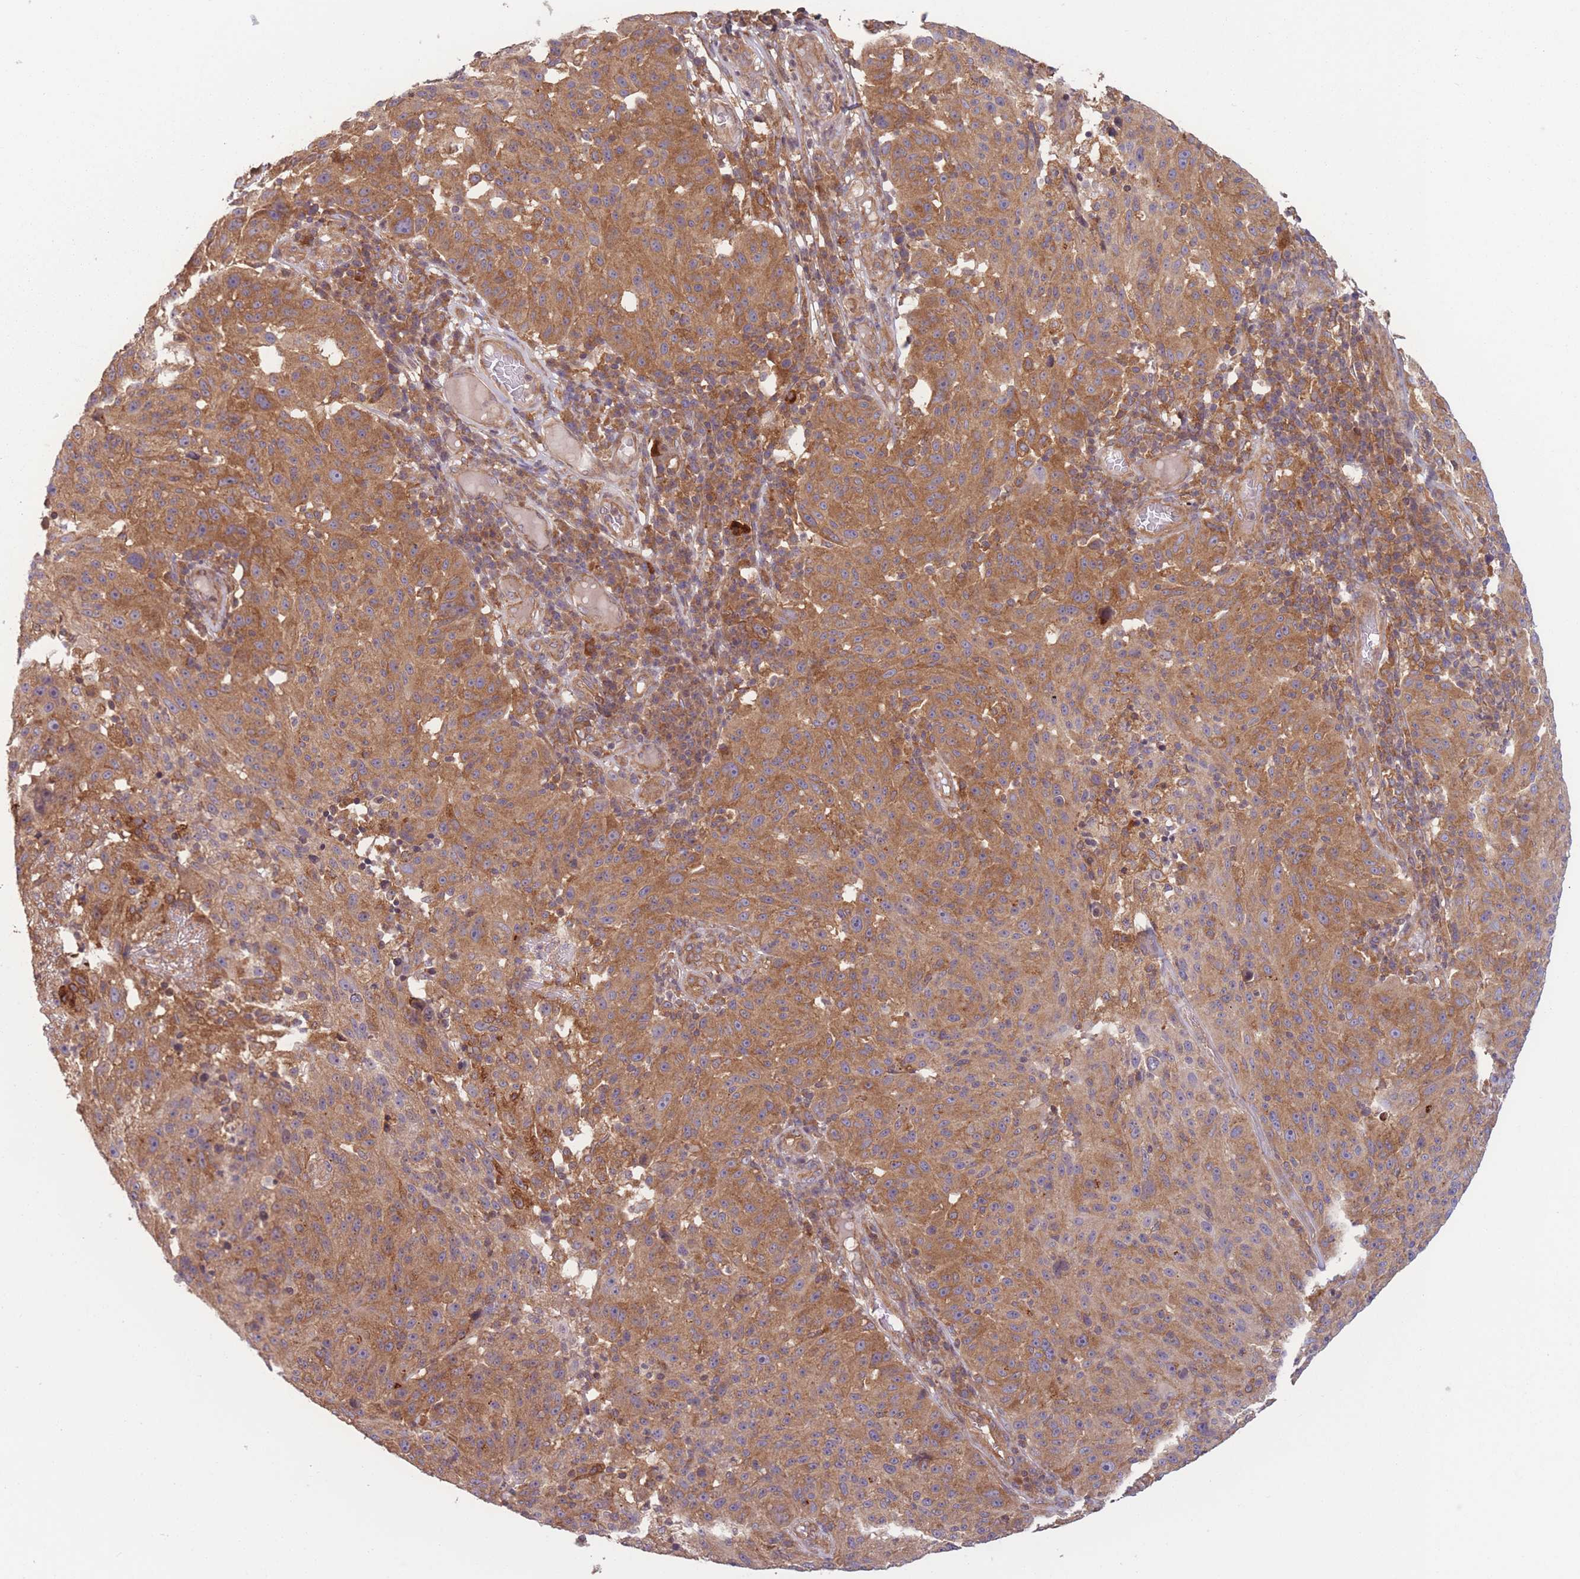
{"staining": {"intensity": "moderate", "quantity": ">75%", "location": "cytoplasmic/membranous"}, "tissue": "melanoma", "cell_type": "Tumor cells", "image_type": "cancer", "snomed": [{"axis": "morphology", "description": "Malignant melanoma, NOS"}, {"axis": "topography", "description": "Skin"}], "caption": "This histopathology image reveals immunohistochemistry (IHC) staining of melanoma, with medium moderate cytoplasmic/membranous staining in about >75% of tumor cells.", "gene": "WASHC2A", "patient": {"sex": "male", "age": 53}}